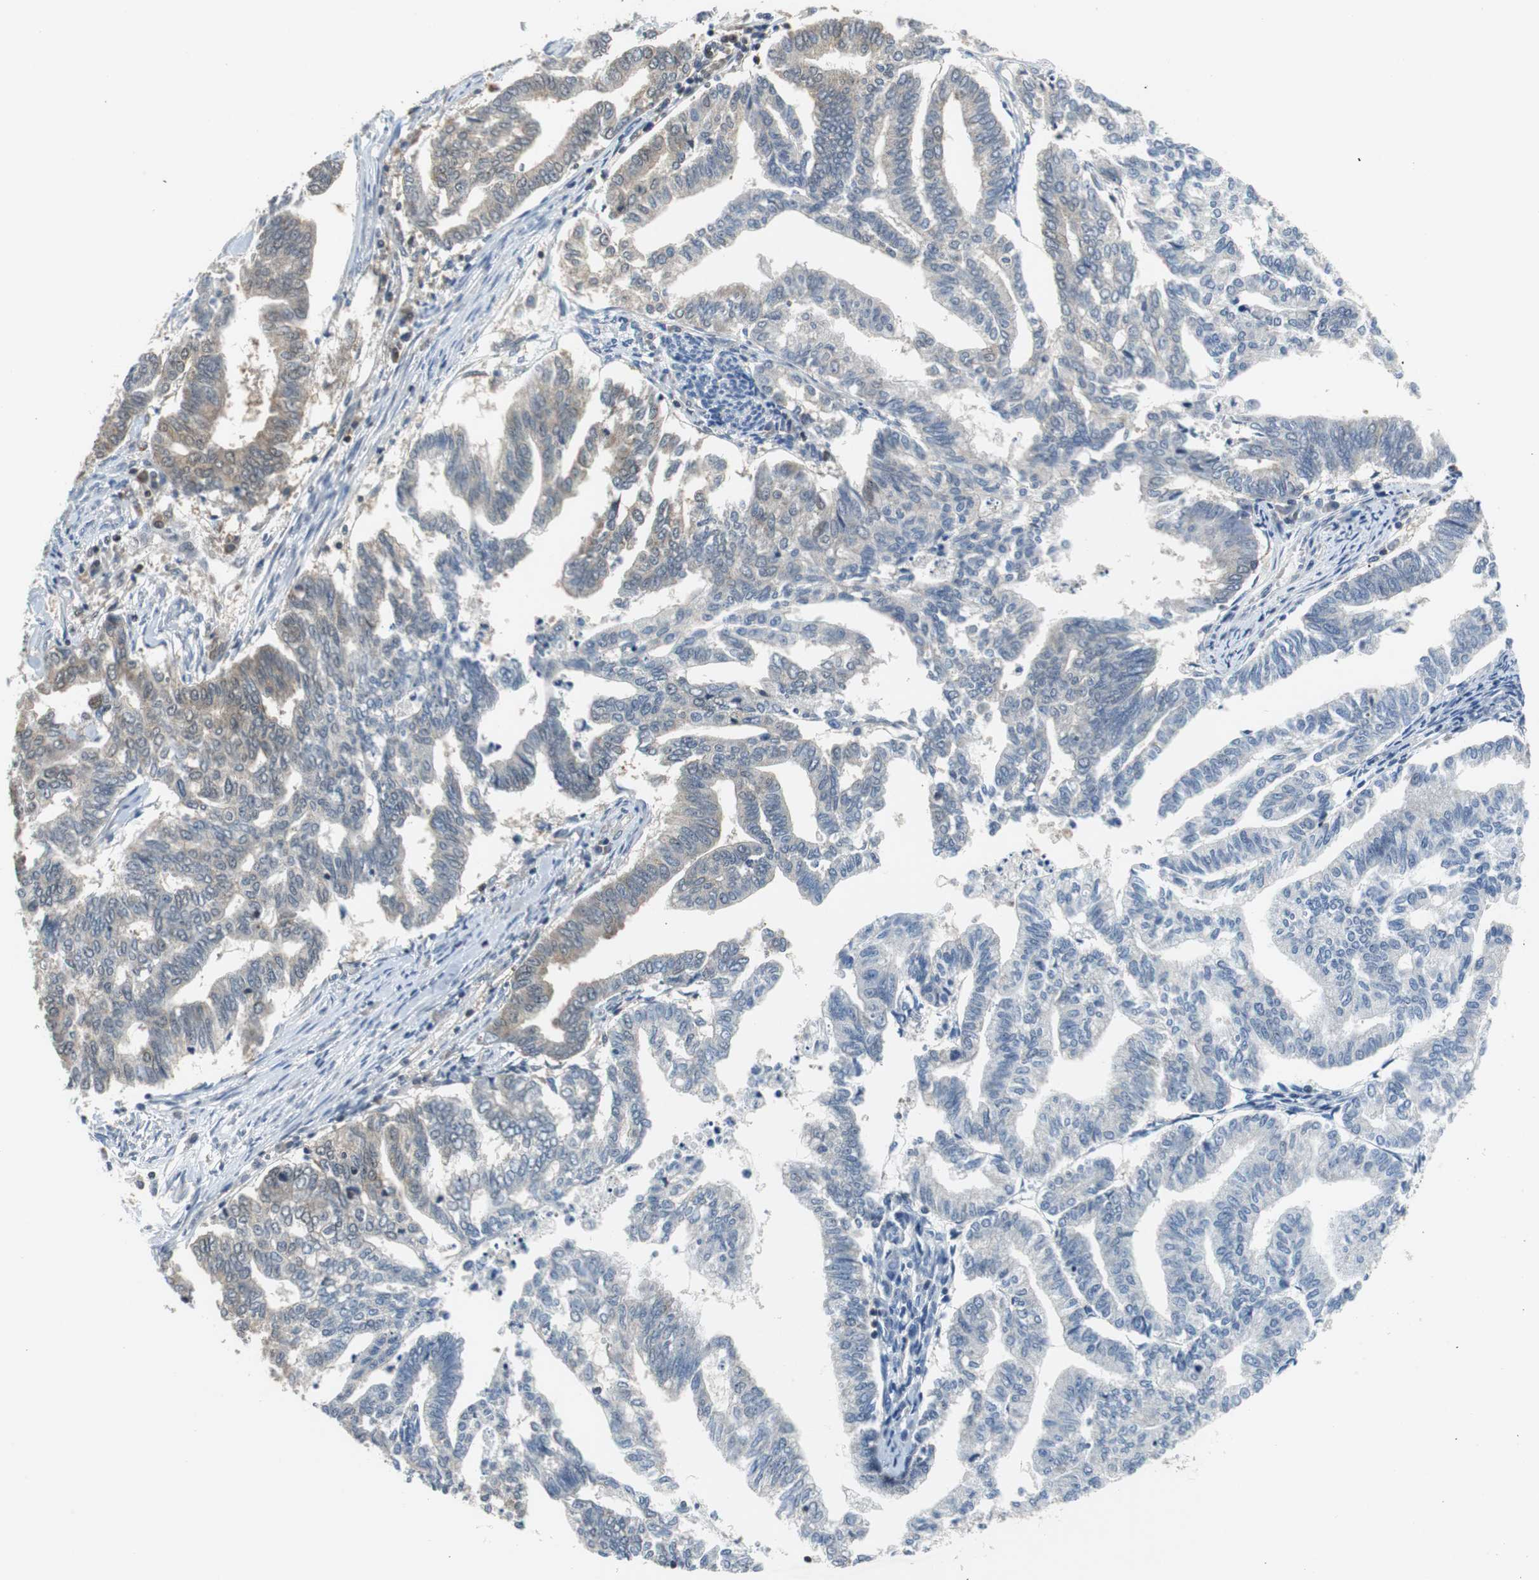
{"staining": {"intensity": "weak", "quantity": "25%-75%", "location": "cytoplasmic/membranous"}, "tissue": "endometrial cancer", "cell_type": "Tumor cells", "image_type": "cancer", "snomed": [{"axis": "morphology", "description": "Adenocarcinoma, NOS"}, {"axis": "topography", "description": "Endometrium"}], "caption": "Immunohistochemical staining of human endometrial cancer (adenocarcinoma) shows weak cytoplasmic/membranous protein positivity in approximately 25%-75% of tumor cells.", "gene": "GSDMD", "patient": {"sex": "female", "age": 79}}